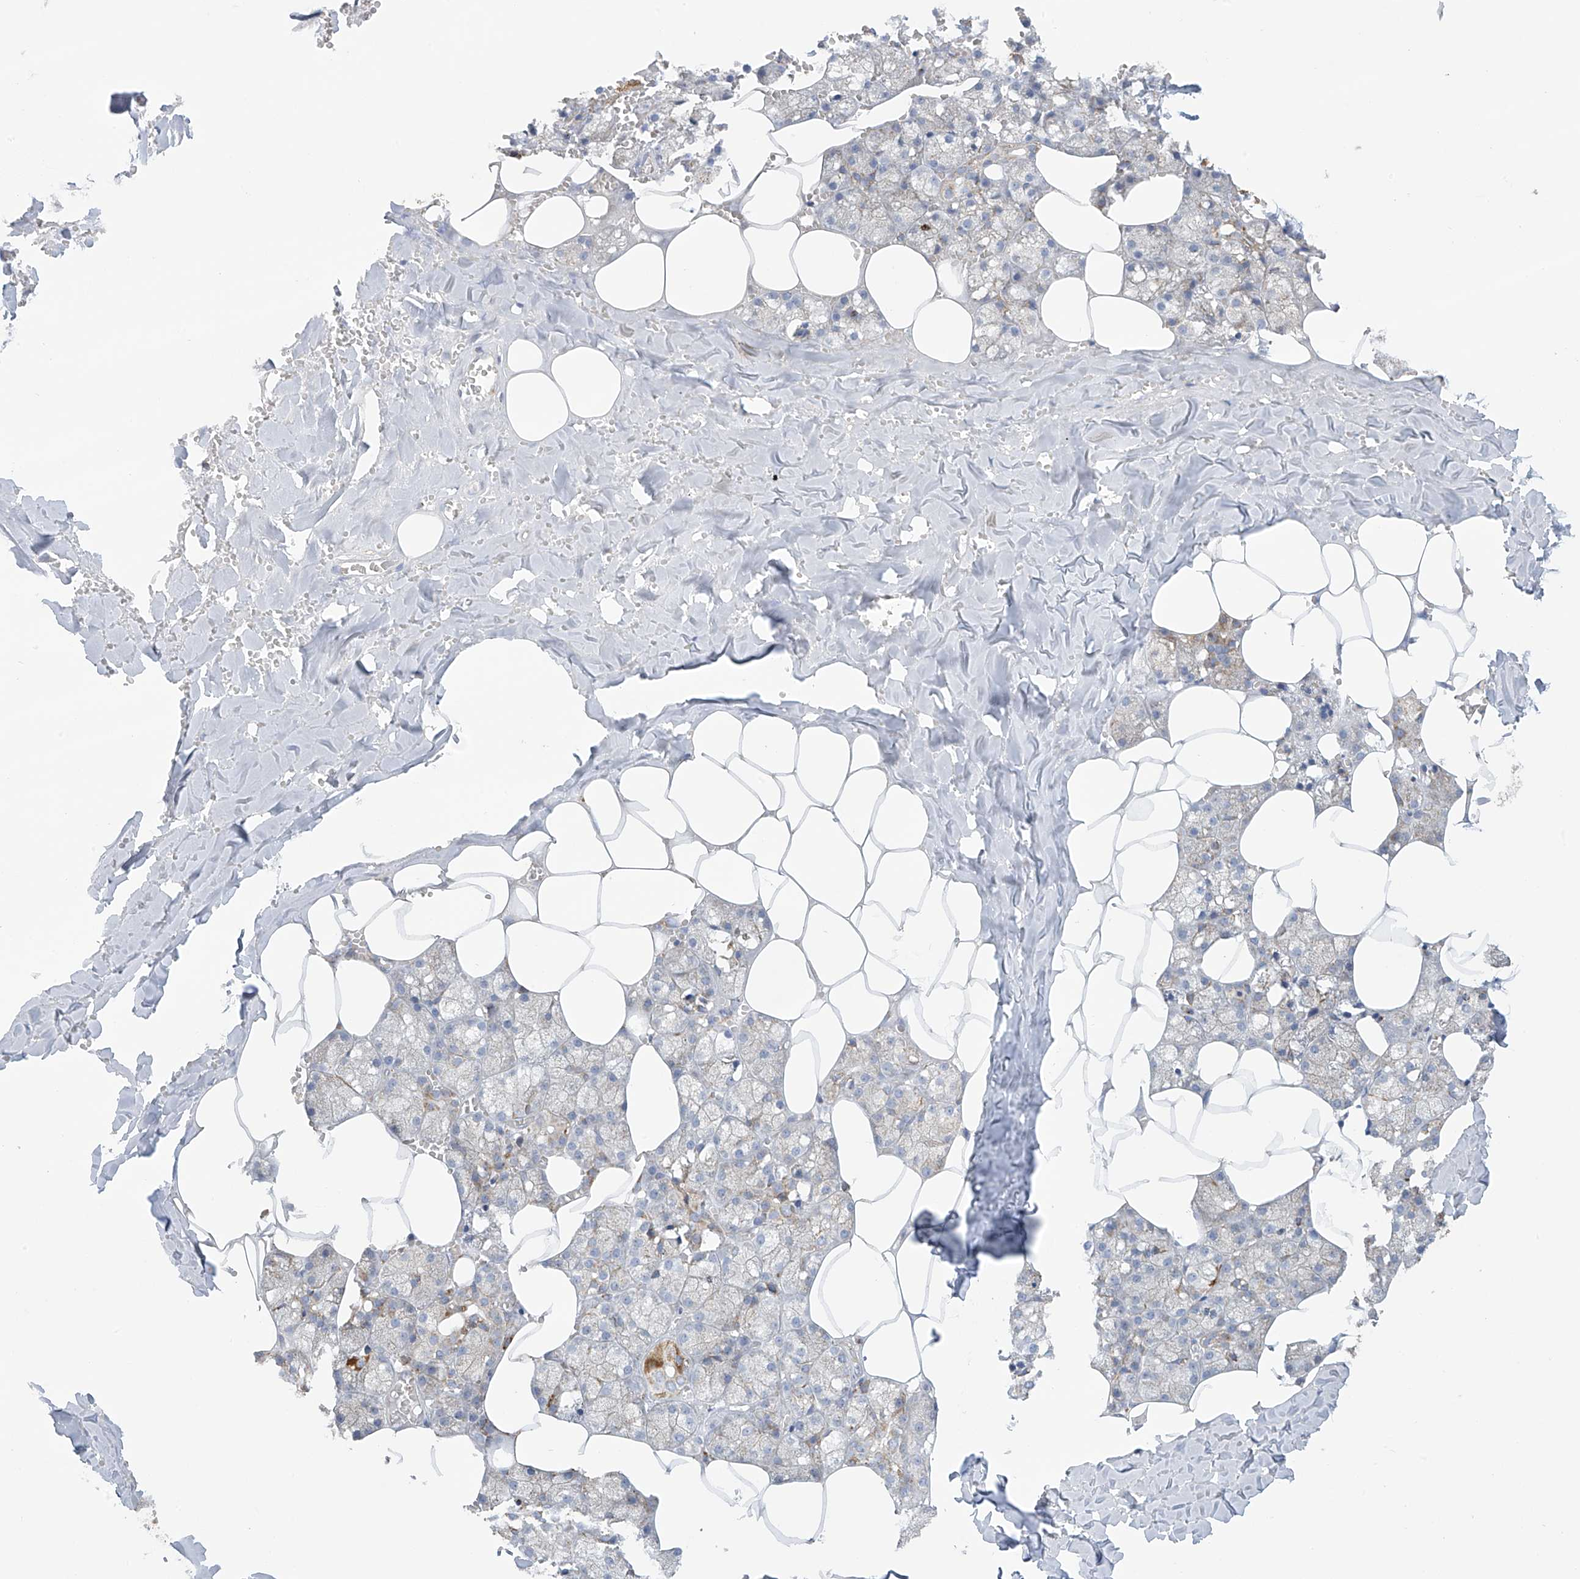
{"staining": {"intensity": "moderate", "quantity": "<25%", "location": "cytoplasmic/membranous"}, "tissue": "salivary gland", "cell_type": "Glandular cells", "image_type": "normal", "snomed": [{"axis": "morphology", "description": "Normal tissue, NOS"}, {"axis": "topography", "description": "Salivary gland"}], "caption": "A high-resolution micrograph shows IHC staining of benign salivary gland, which demonstrates moderate cytoplasmic/membranous positivity in approximately <25% of glandular cells. (DAB (3,3'-diaminobenzidine) IHC, brown staining for protein, blue staining for nuclei).", "gene": "ITM2B", "patient": {"sex": "male", "age": 62}}